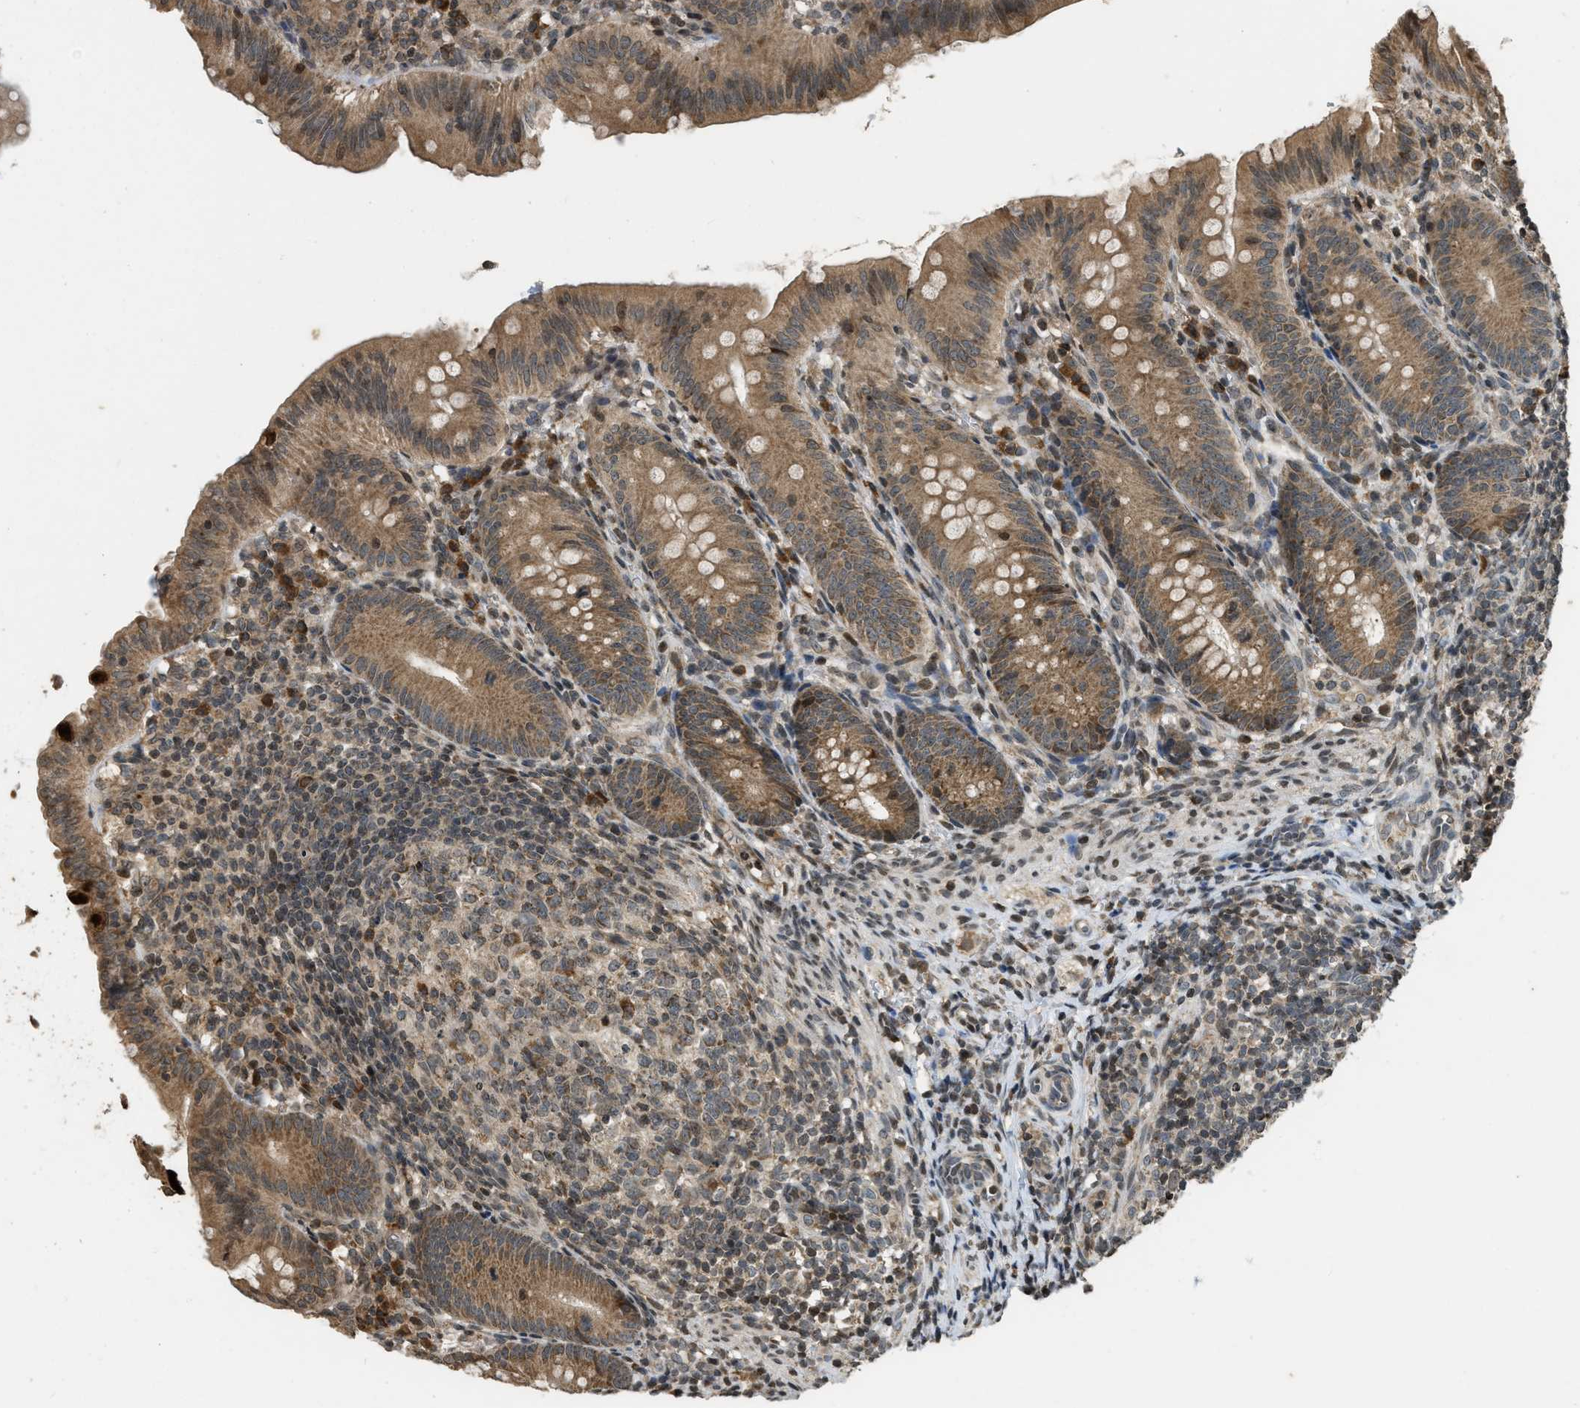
{"staining": {"intensity": "moderate", "quantity": ">75%", "location": "cytoplasmic/membranous,nuclear"}, "tissue": "appendix", "cell_type": "Glandular cells", "image_type": "normal", "snomed": [{"axis": "morphology", "description": "Normal tissue, NOS"}, {"axis": "topography", "description": "Appendix"}], "caption": "Protein analysis of normal appendix demonstrates moderate cytoplasmic/membranous,nuclear expression in approximately >75% of glandular cells. (IHC, brightfield microscopy, high magnification).", "gene": "SIAH1", "patient": {"sex": "male", "age": 1}}